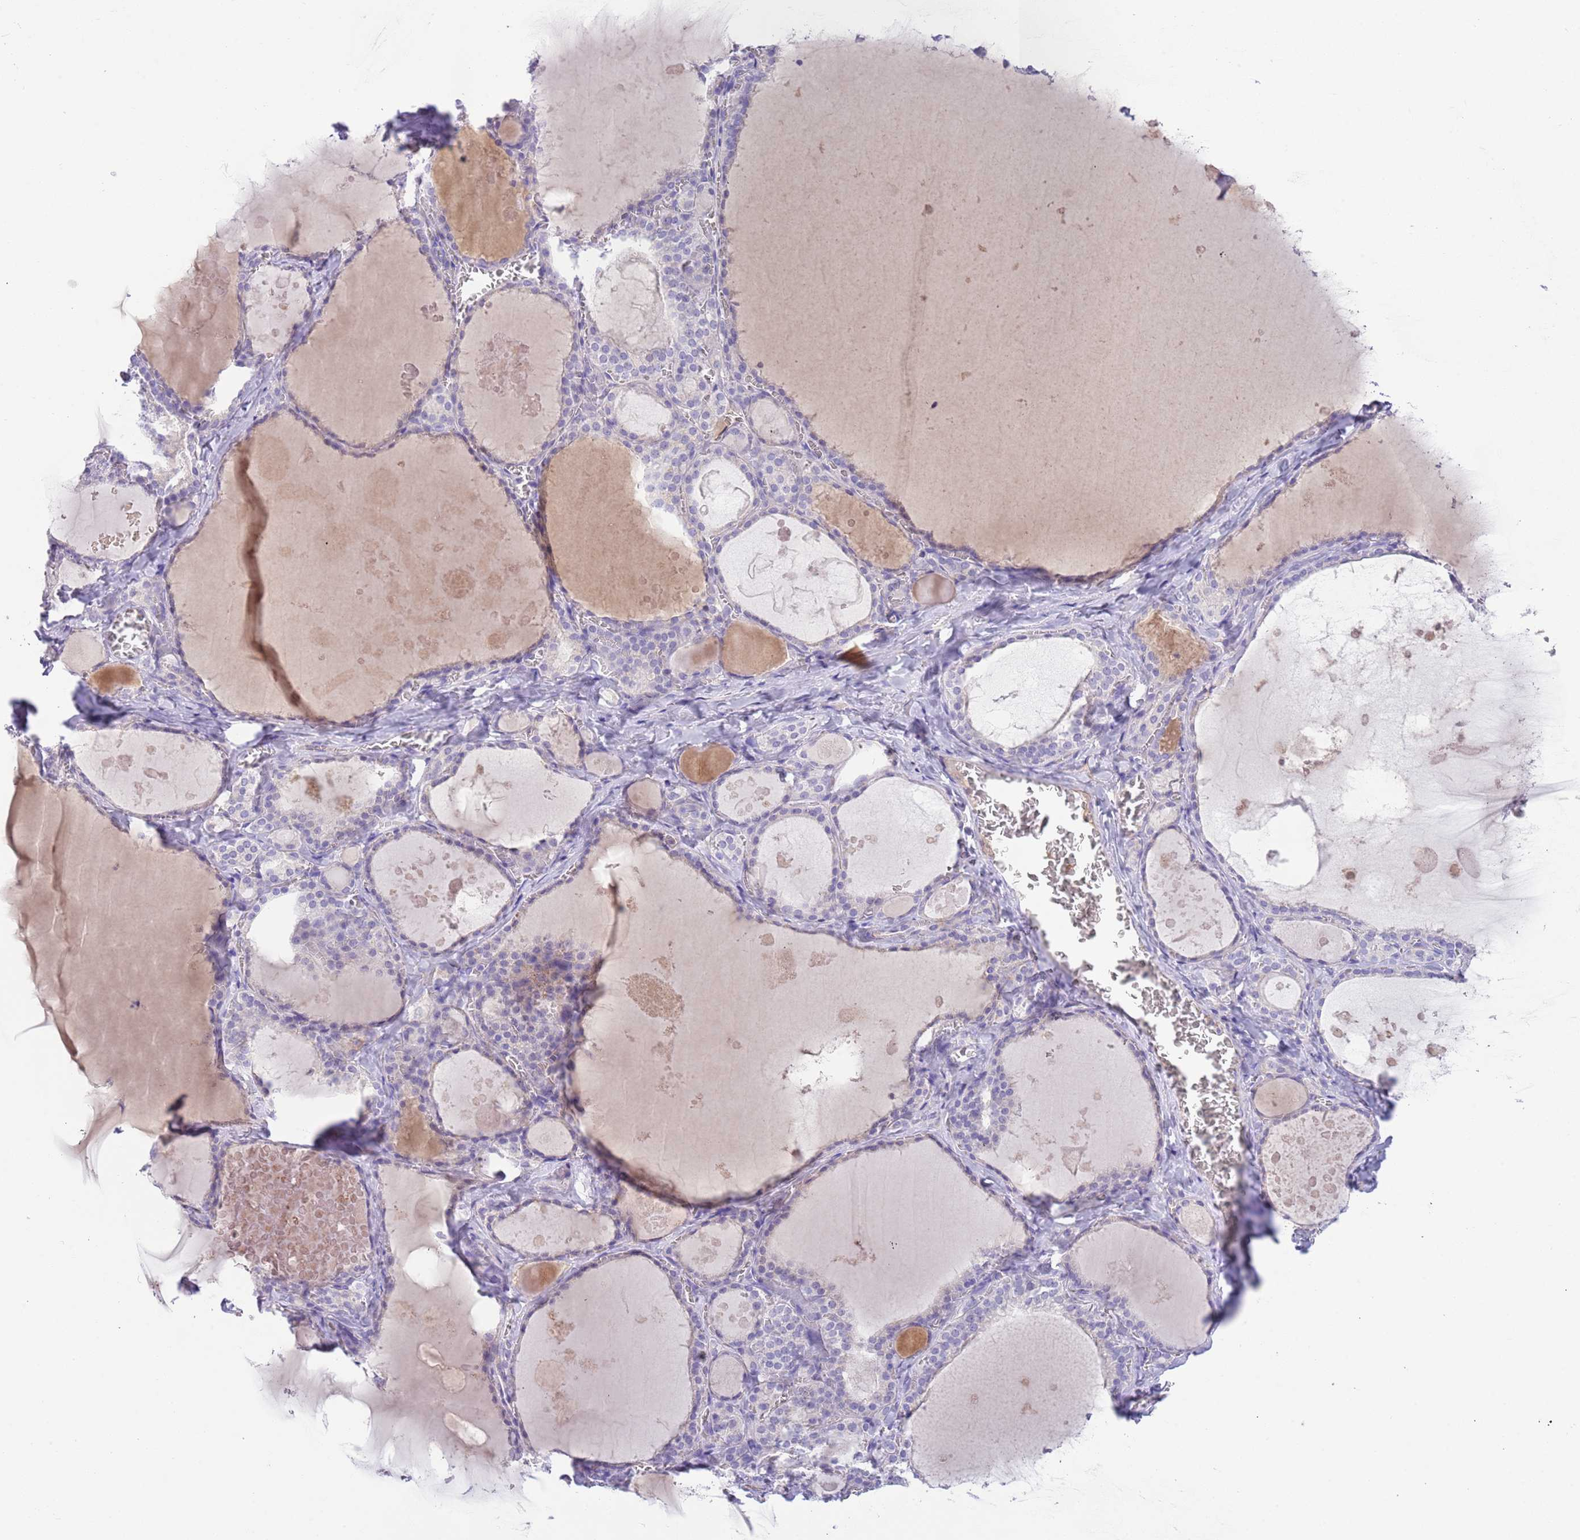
{"staining": {"intensity": "negative", "quantity": "none", "location": "none"}, "tissue": "thyroid gland", "cell_type": "Glandular cells", "image_type": "normal", "snomed": [{"axis": "morphology", "description": "Normal tissue, NOS"}, {"axis": "topography", "description": "Thyroid gland"}], "caption": "DAB (3,3'-diaminobenzidine) immunohistochemical staining of benign human thyroid gland demonstrates no significant expression in glandular cells. (DAB (3,3'-diaminobenzidine) immunohistochemistry (IHC) visualized using brightfield microscopy, high magnification).", "gene": "IGFL4", "patient": {"sex": "male", "age": 56}}